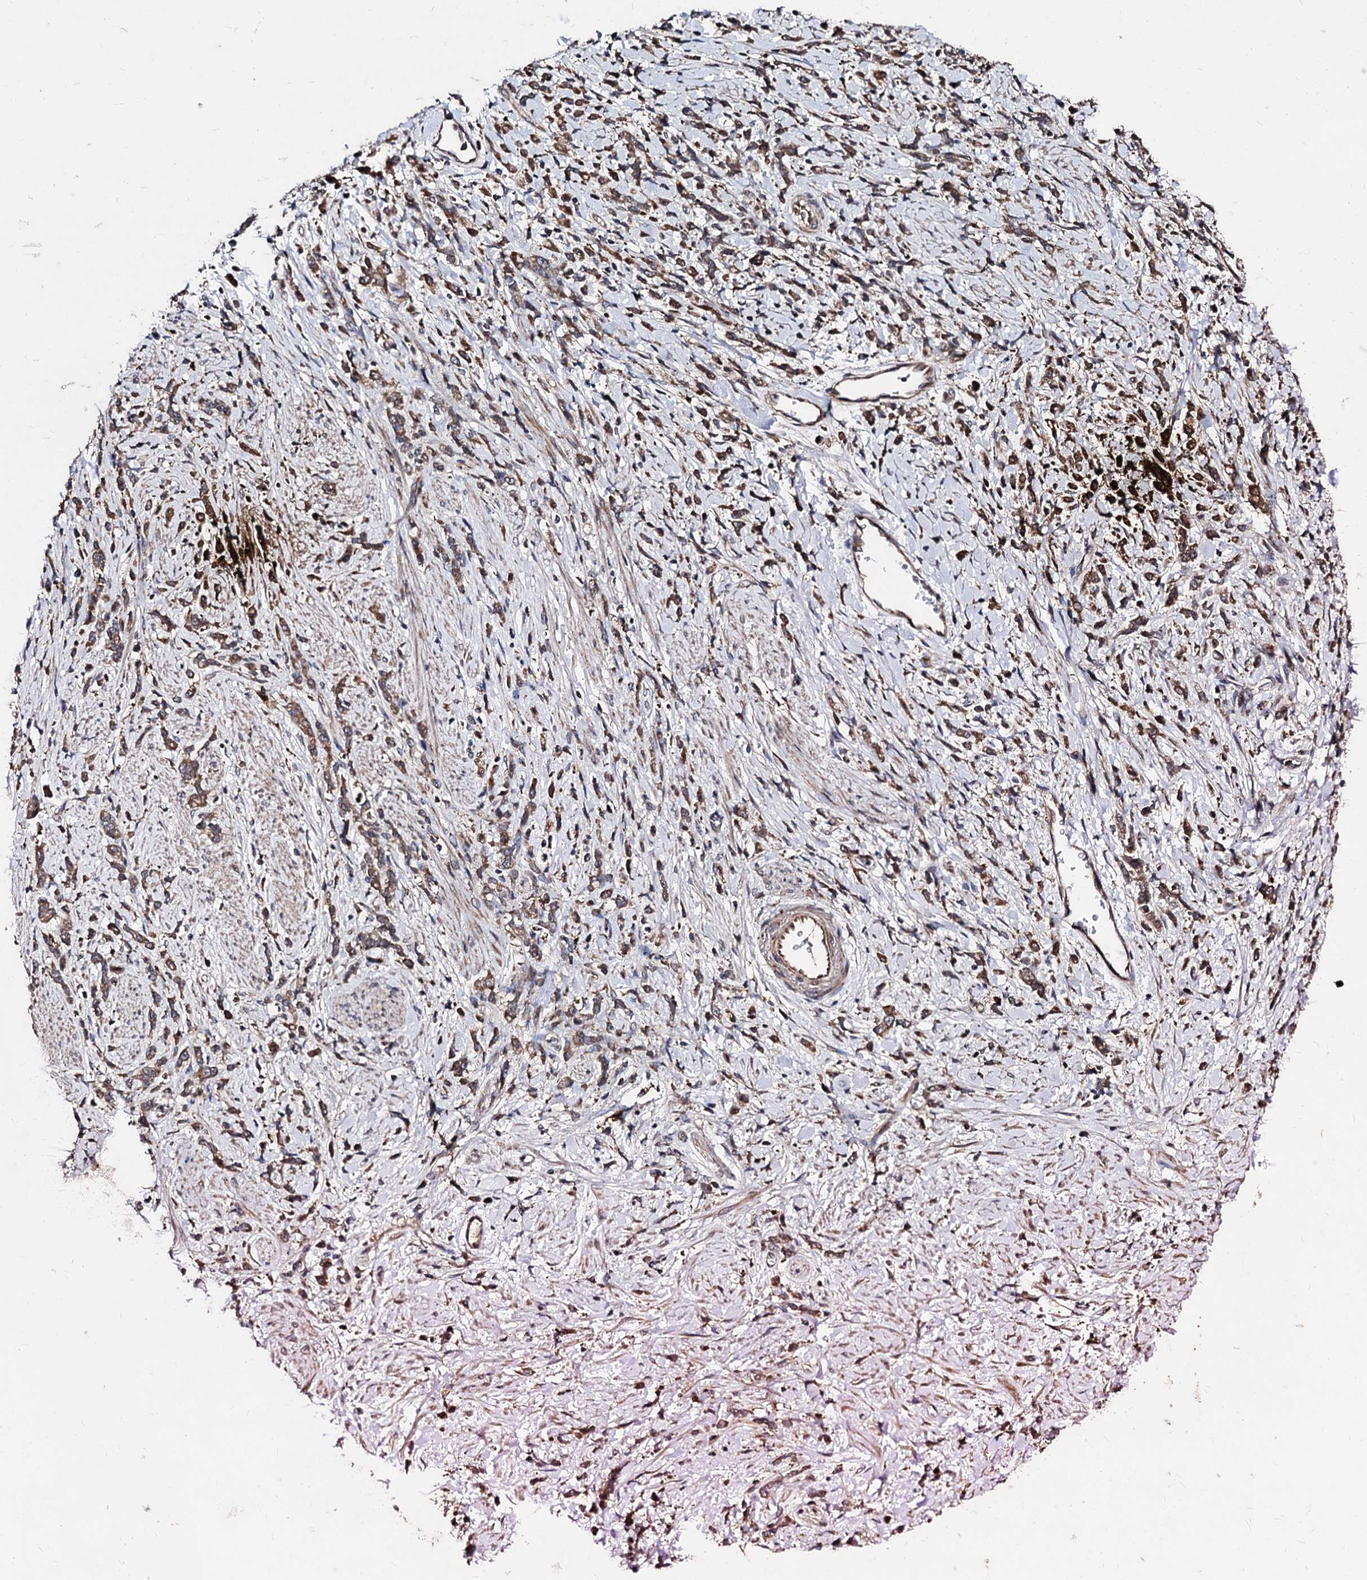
{"staining": {"intensity": "moderate", "quantity": ">75%", "location": "cytoplasmic/membranous"}, "tissue": "stomach cancer", "cell_type": "Tumor cells", "image_type": "cancer", "snomed": [{"axis": "morphology", "description": "Adenocarcinoma, NOS"}, {"axis": "topography", "description": "Stomach"}], "caption": "This is an image of immunohistochemistry (IHC) staining of stomach cancer (adenocarcinoma), which shows moderate staining in the cytoplasmic/membranous of tumor cells.", "gene": "BCL2L2", "patient": {"sex": "female", "age": 60}}